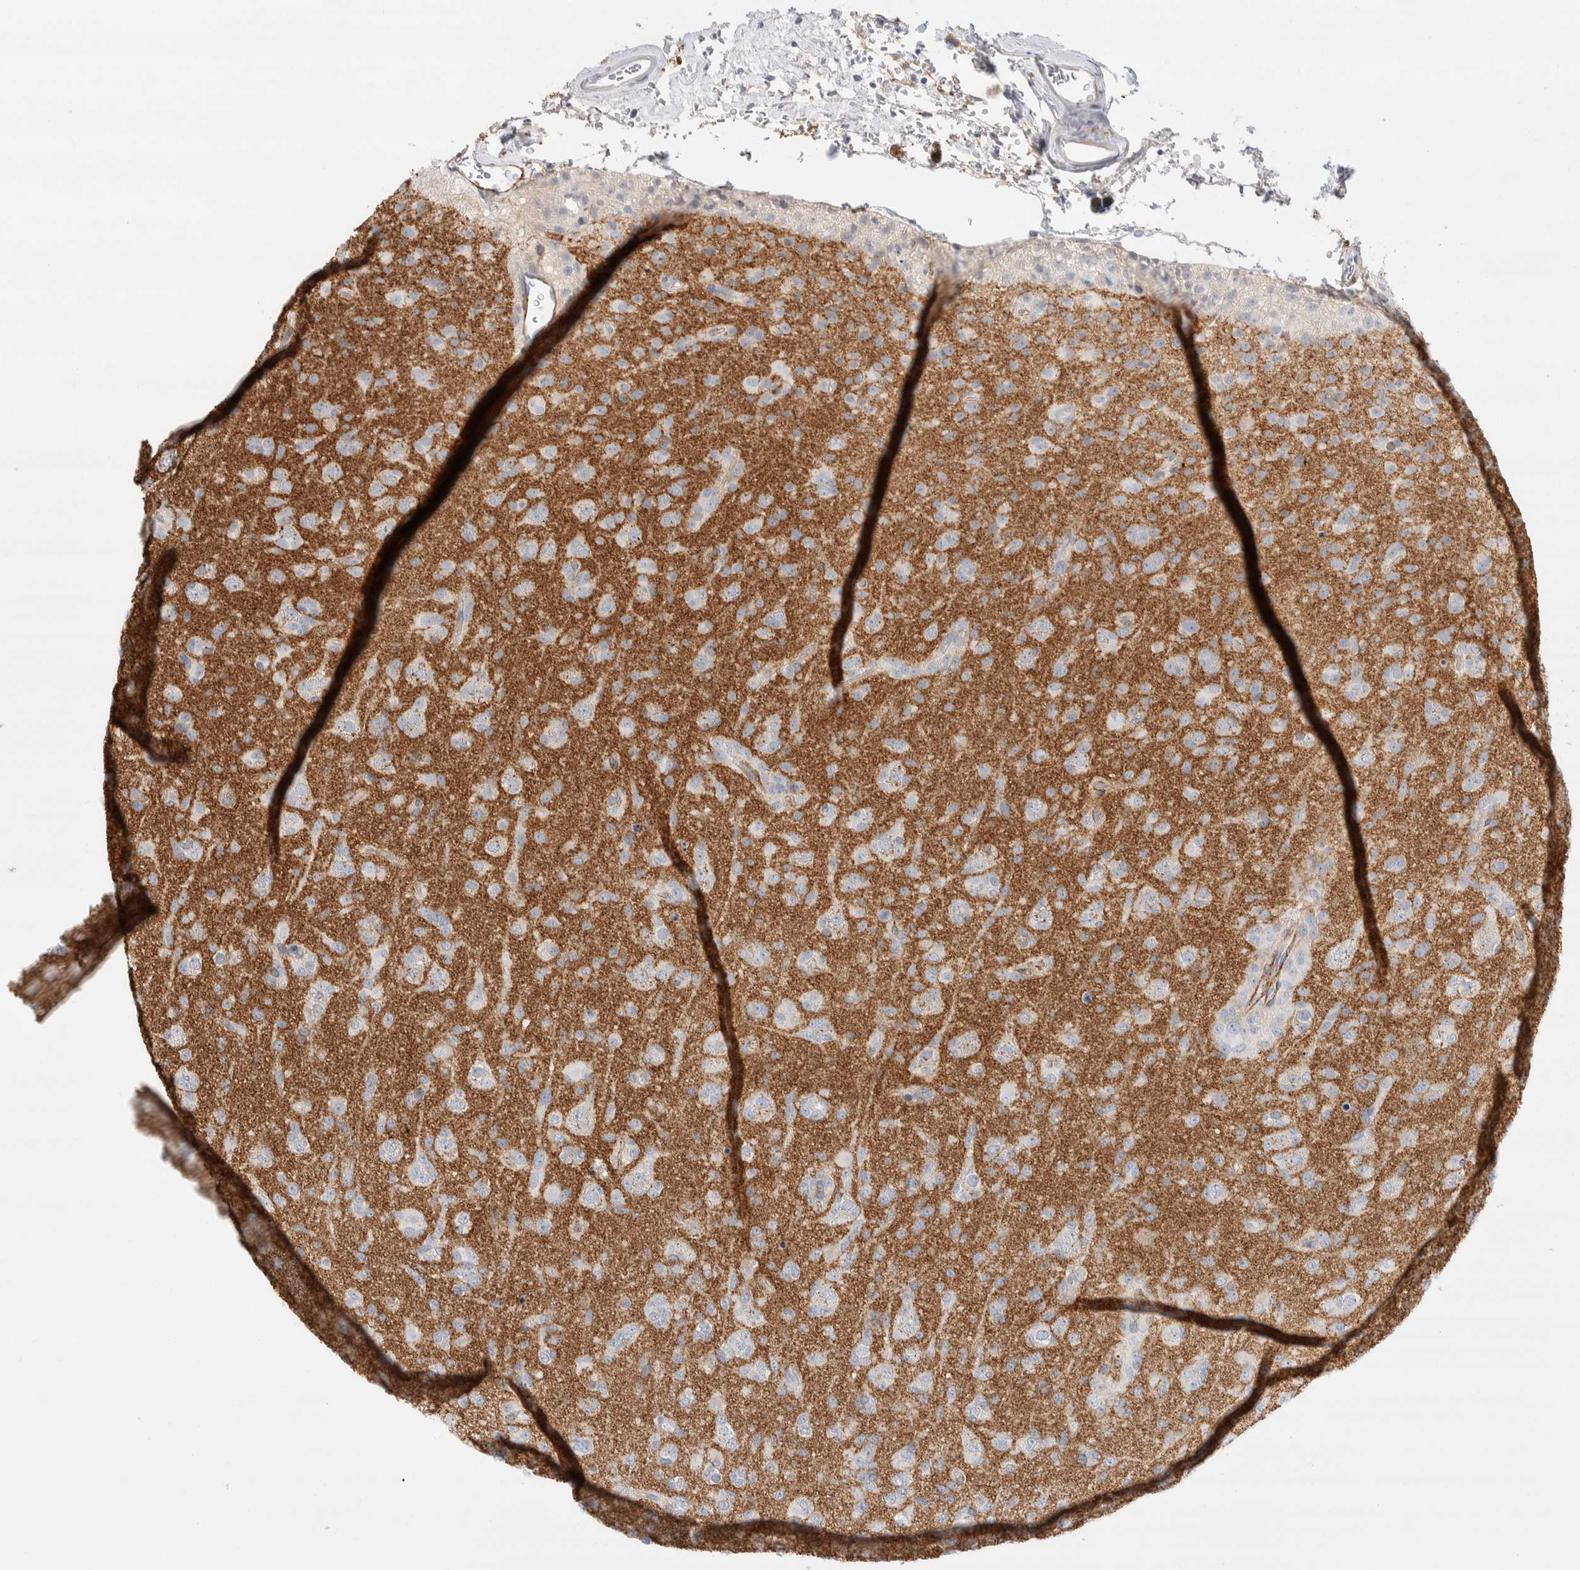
{"staining": {"intensity": "negative", "quantity": "none", "location": "none"}, "tissue": "glioma", "cell_type": "Tumor cells", "image_type": "cancer", "snomed": [{"axis": "morphology", "description": "Glioma, malignant, Low grade"}, {"axis": "topography", "description": "Brain"}], "caption": "A histopathology image of glioma stained for a protein reveals no brown staining in tumor cells. (Brightfield microscopy of DAB (3,3'-diaminobenzidine) immunohistochemistry at high magnification).", "gene": "SEPTIN4", "patient": {"sex": "male", "age": 65}}